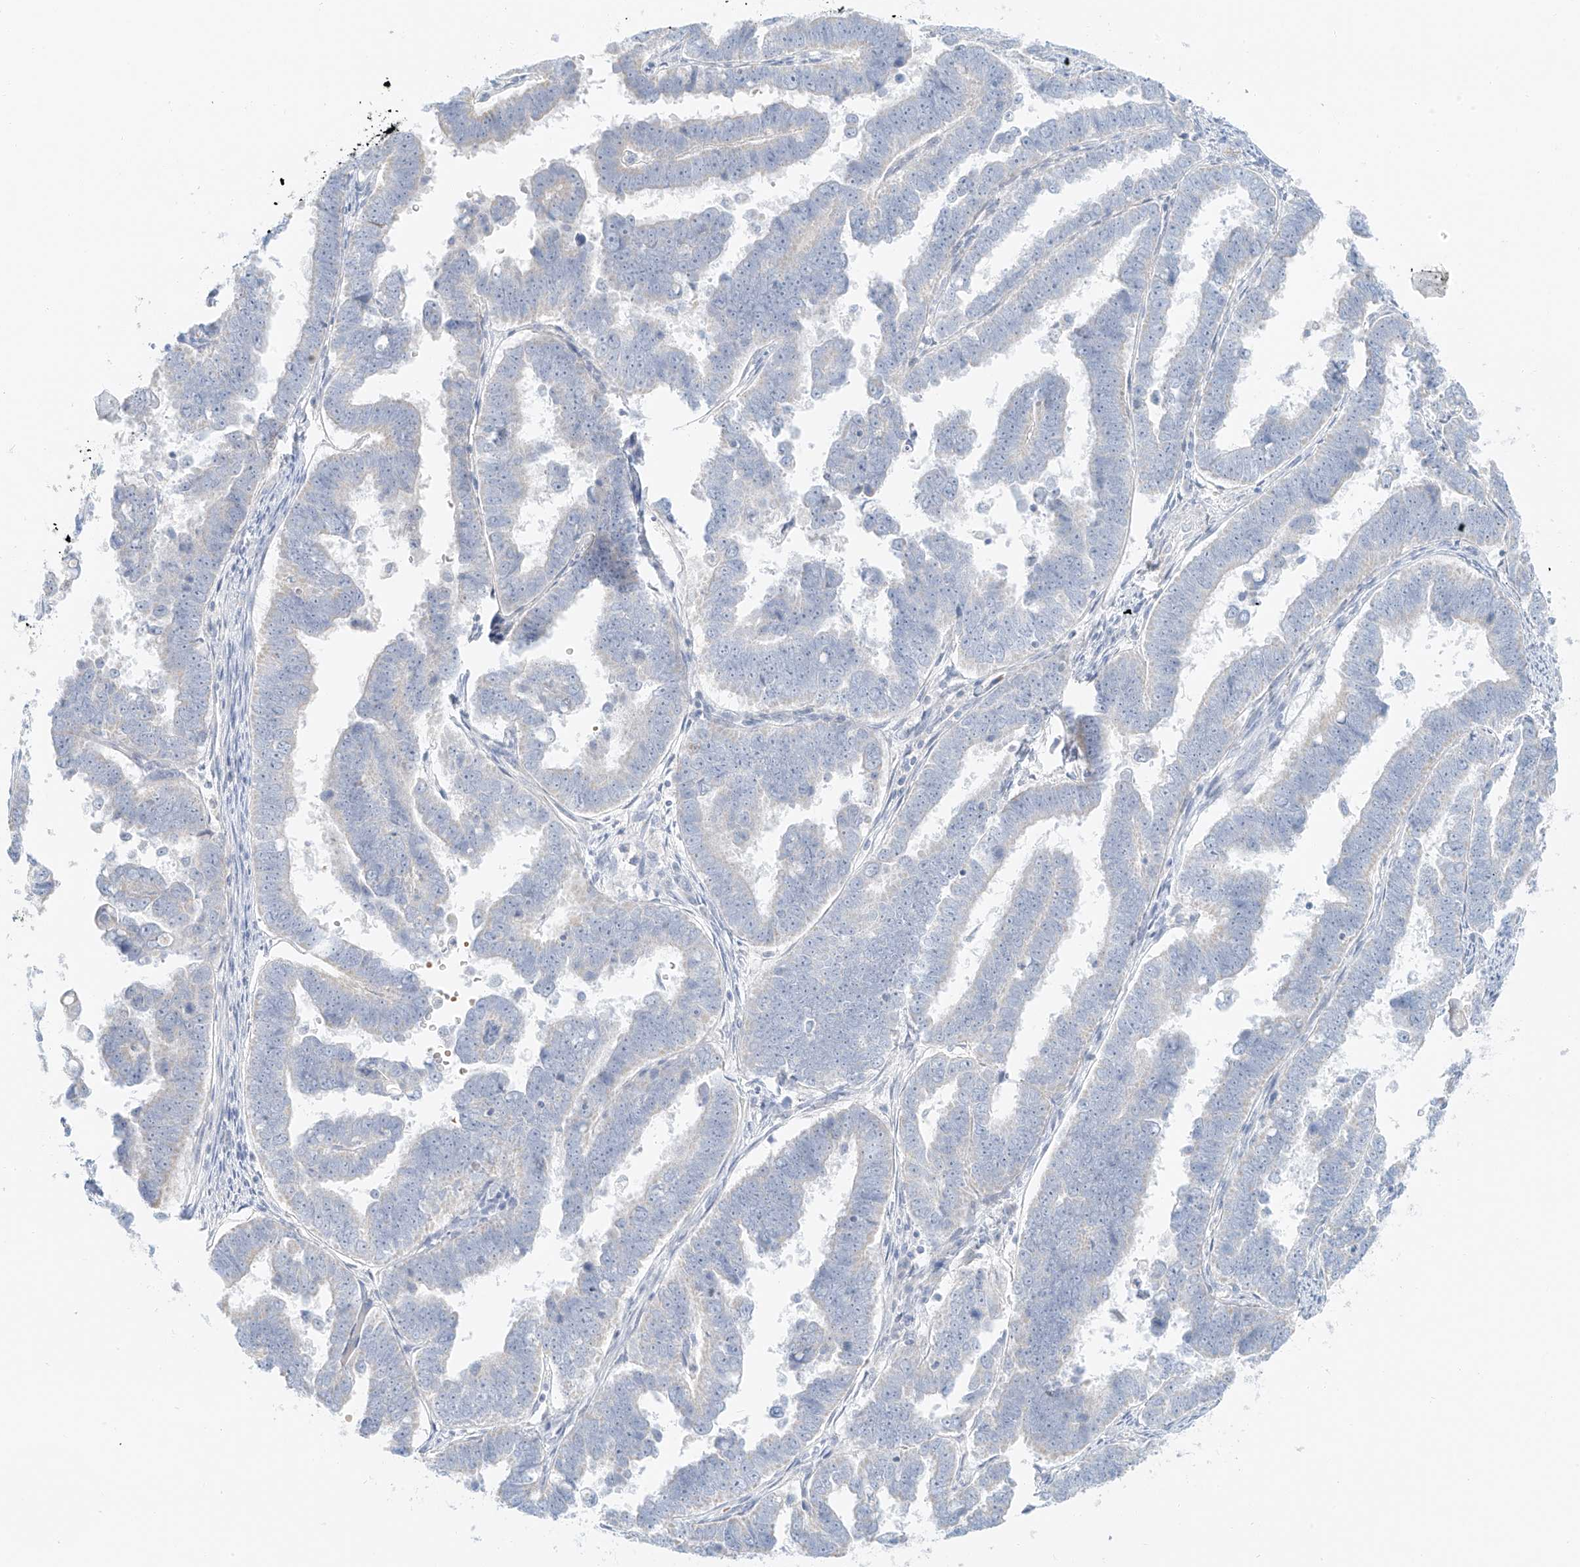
{"staining": {"intensity": "negative", "quantity": "none", "location": "none"}, "tissue": "endometrial cancer", "cell_type": "Tumor cells", "image_type": "cancer", "snomed": [{"axis": "morphology", "description": "Adenocarcinoma, NOS"}, {"axis": "topography", "description": "Endometrium"}], "caption": "Human endometrial adenocarcinoma stained for a protein using immunohistochemistry (IHC) shows no staining in tumor cells.", "gene": "PGC", "patient": {"sex": "female", "age": 75}}